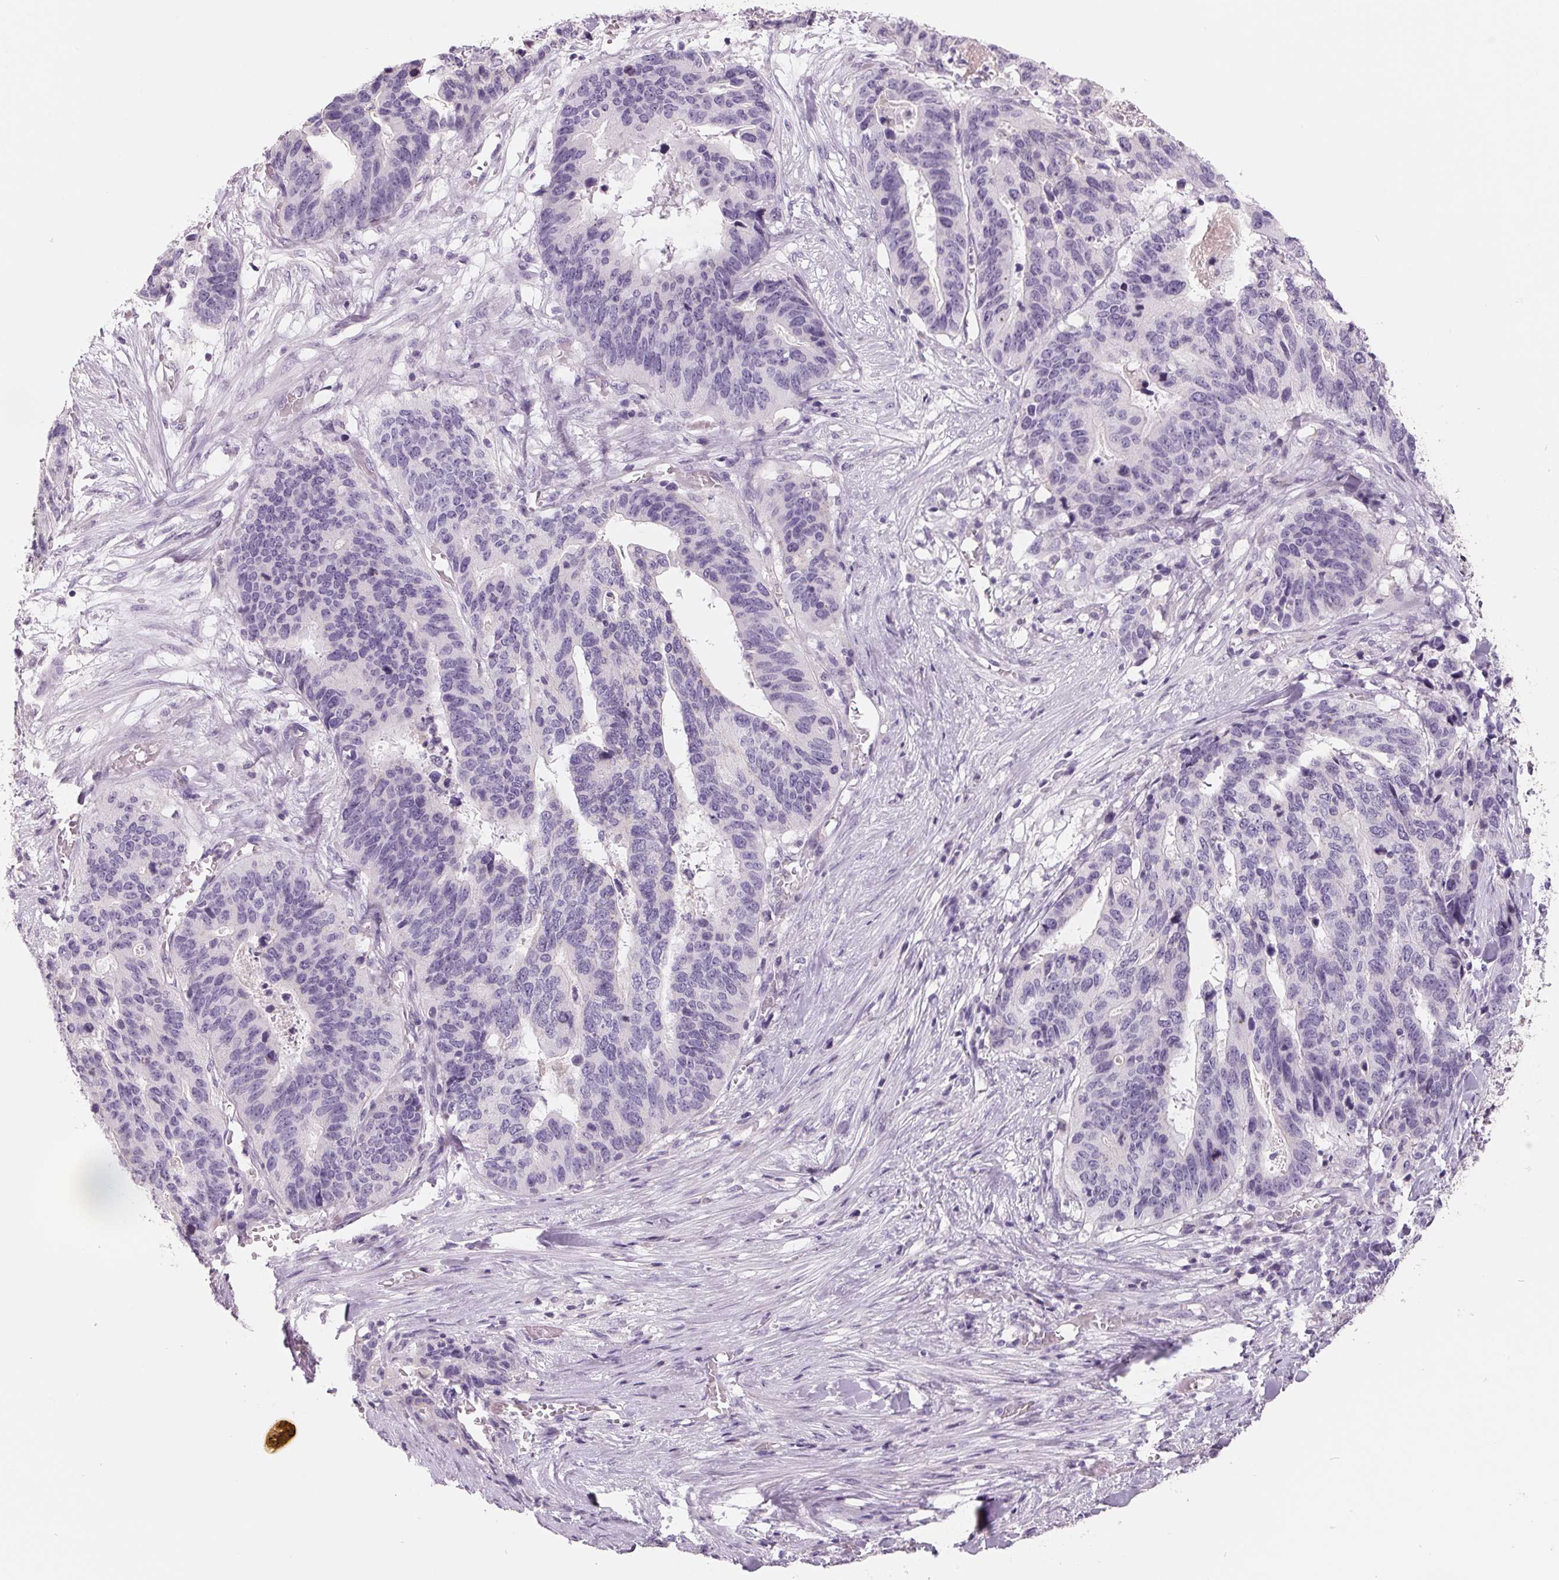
{"staining": {"intensity": "negative", "quantity": "none", "location": "none"}, "tissue": "stomach cancer", "cell_type": "Tumor cells", "image_type": "cancer", "snomed": [{"axis": "morphology", "description": "Adenocarcinoma, NOS"}, {"axis": "topography", "description": "Stomach, upper"}], "caption": "Tumor cells show no significant staining in adenocarcinoma (stomach). (DAB immunohistochemistry (IHC), high magnification).", "gene": "FTCD", "patient": {"sex": "female", "age": 67}}